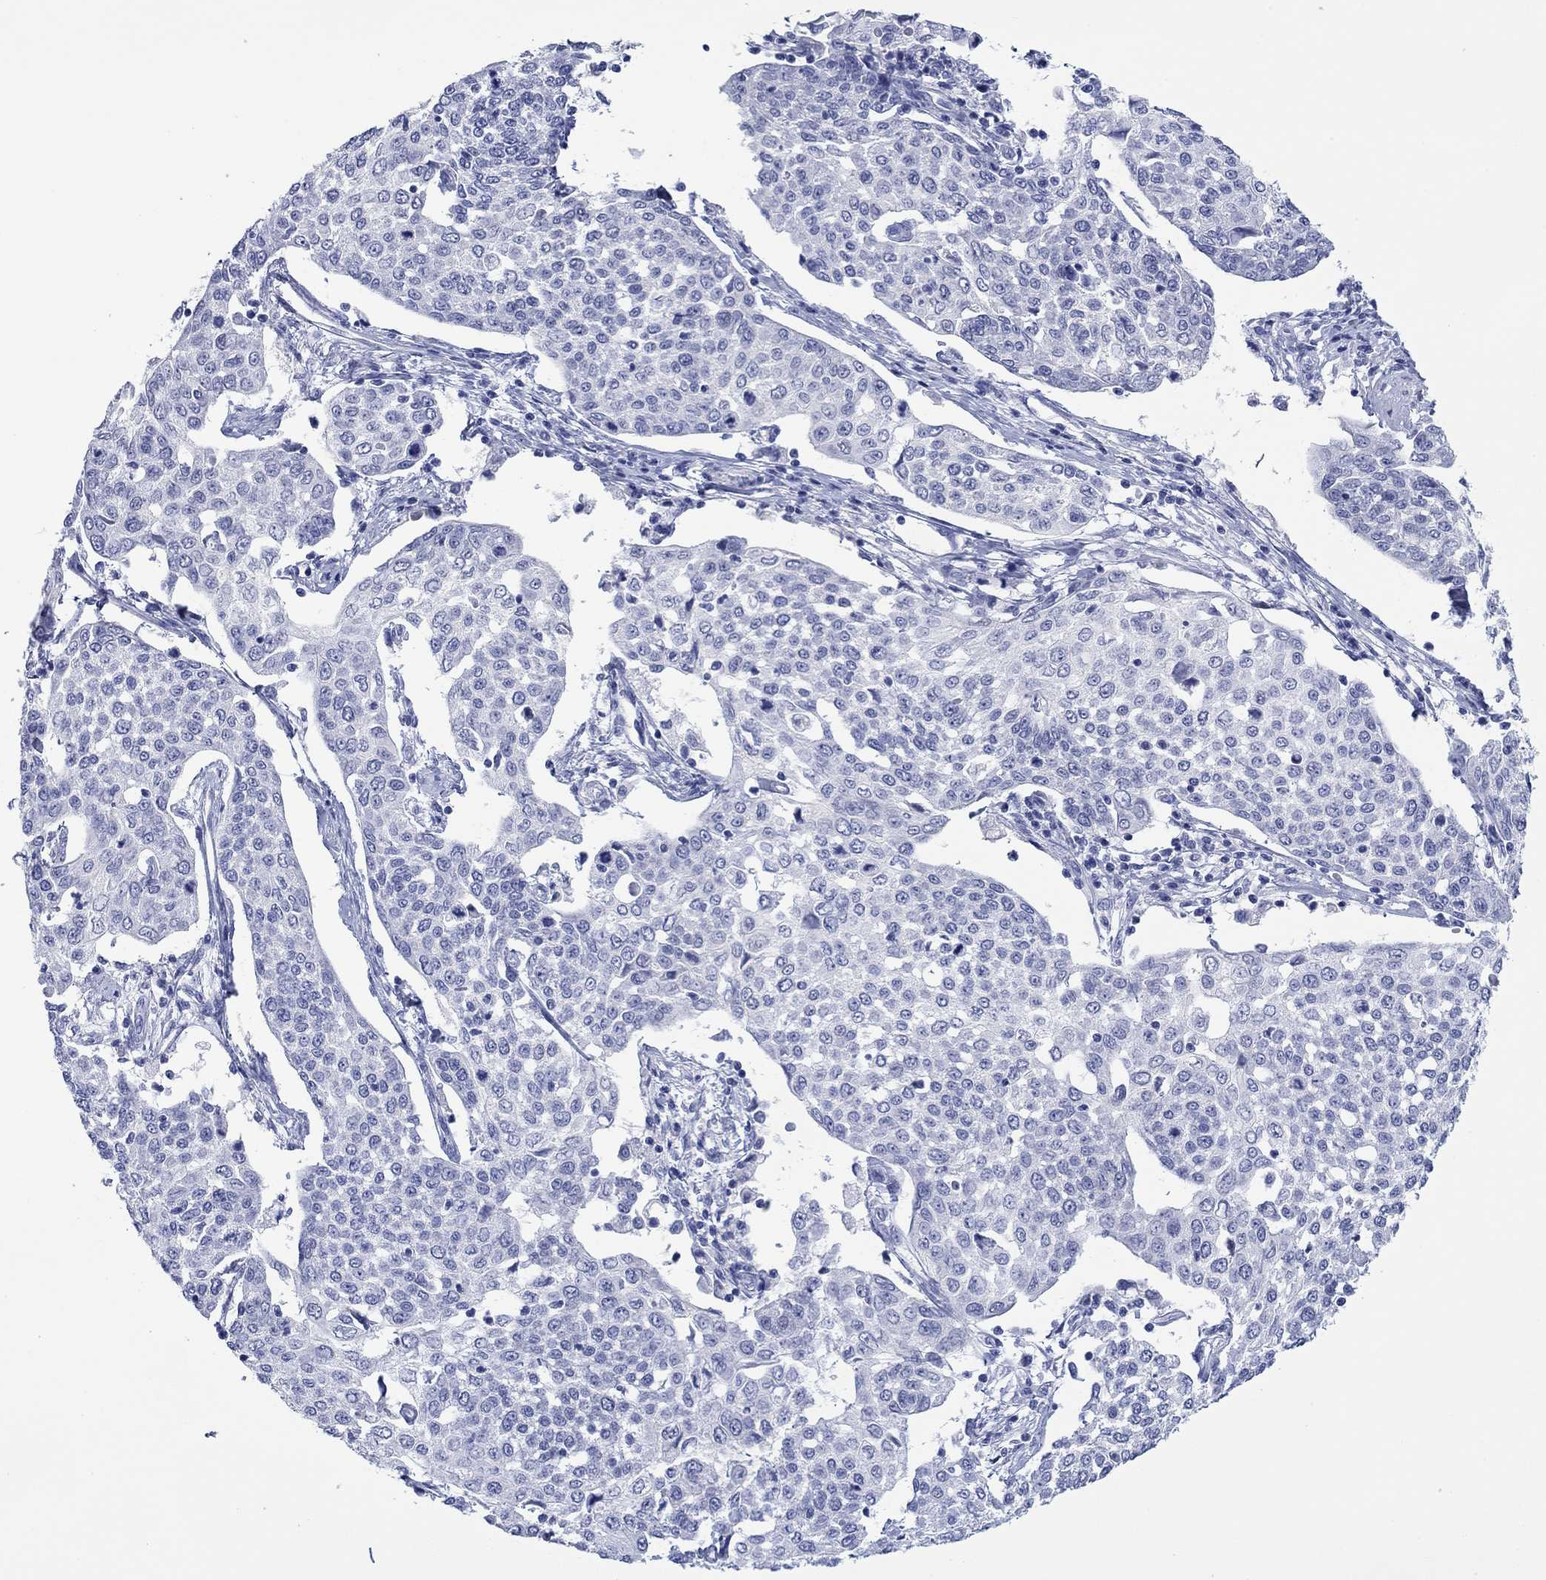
{"staining": {"intensity": "negative", "quantity": "none", "location": "none"}, "tissue": "cervical cancer", "cell_type": "Tumor cells", "image_type": "cancer", "snomed": [{"axis": "morphology", "description": "Squamous cell carcinoma, NOS"}, {"axis": "topography", "description": "Cervix"}], "caption": "A high-resolution micrograph shows IHC staining of cervical cancer, which reveals no significant positivity in tumor cells.", "gene": "MLANA", "patient": {"sex": "female", "age": 34}}